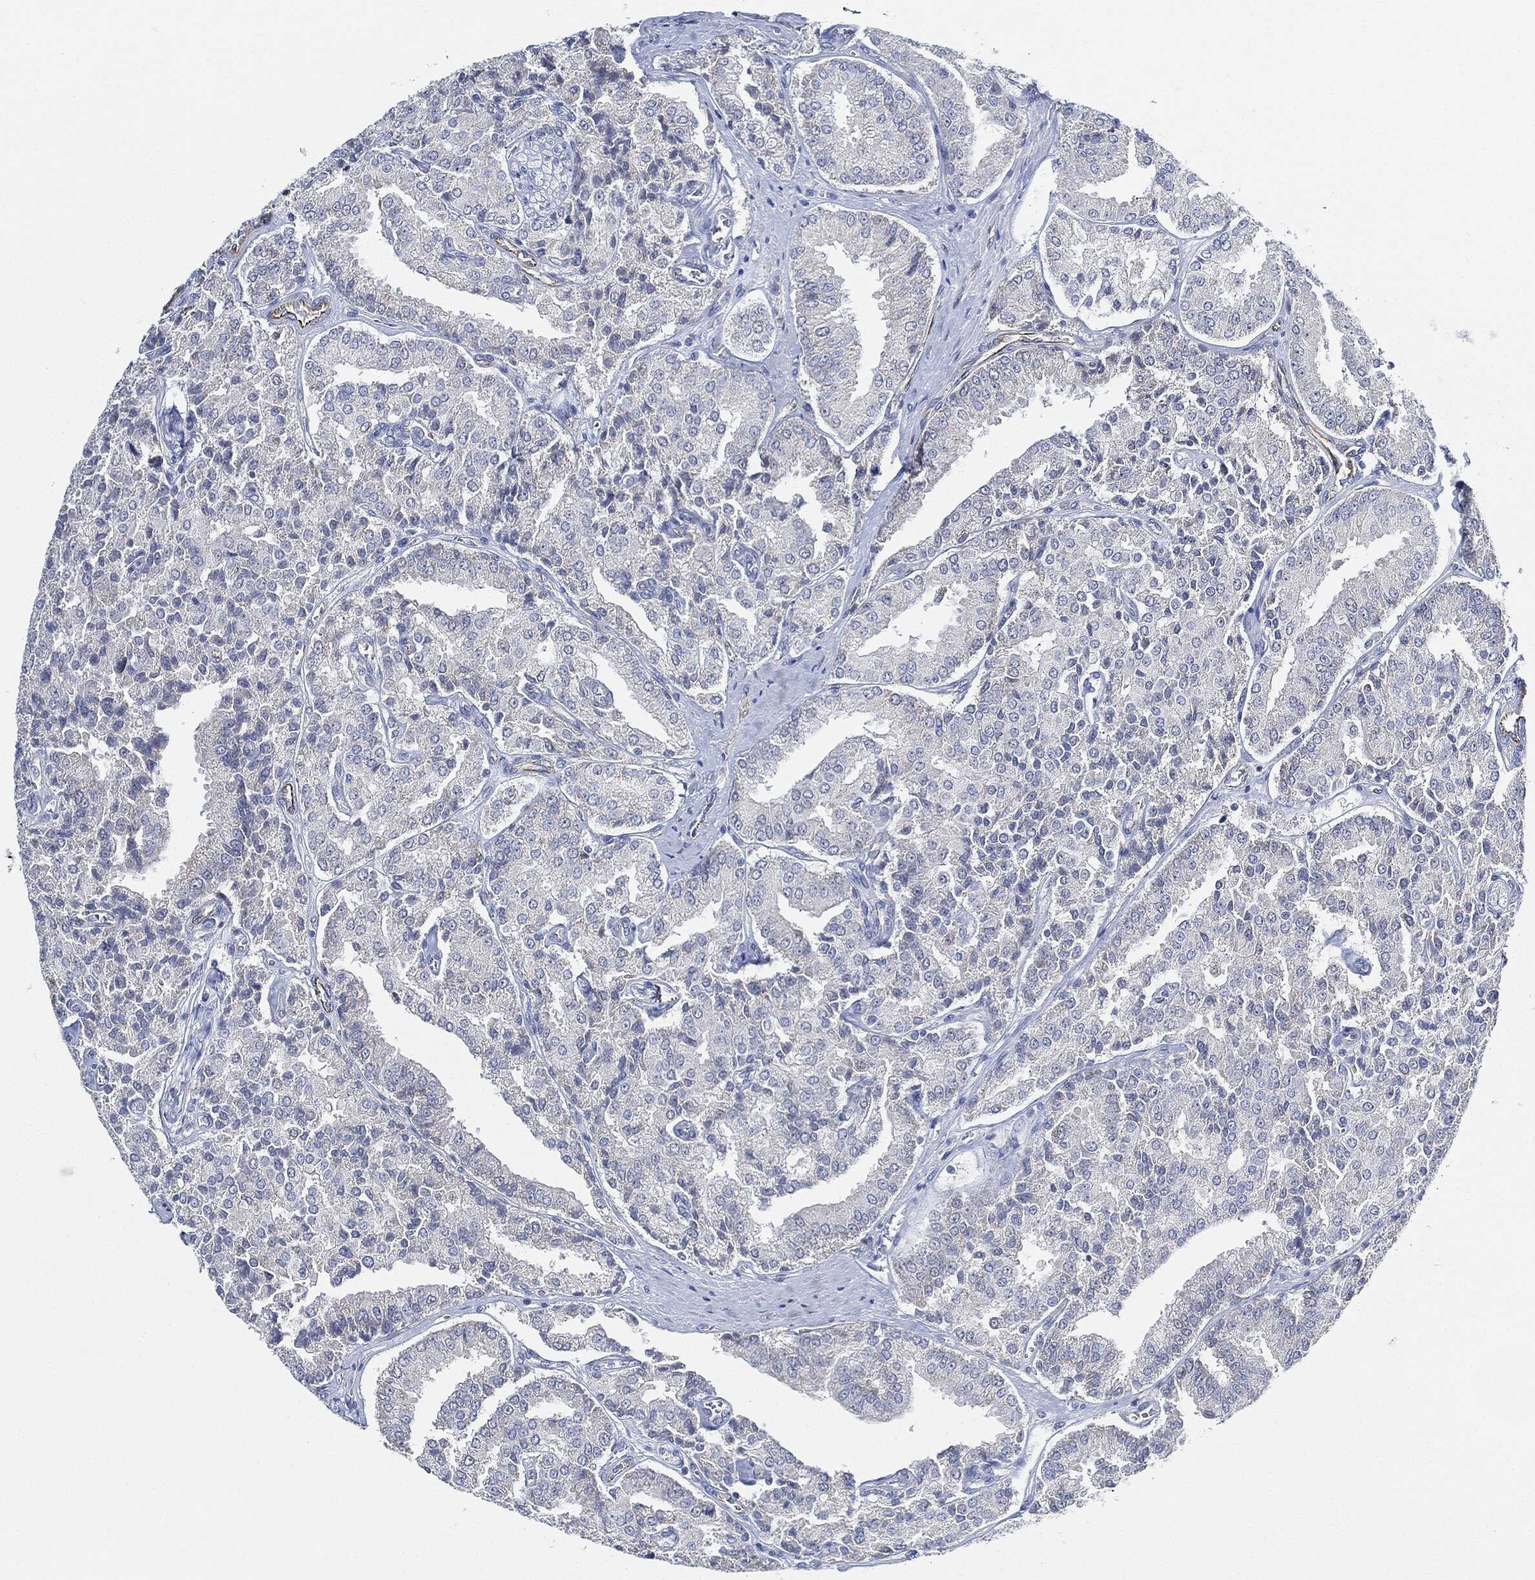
{"staining": {"intensity": "negative", "quantity": "none", "location": "none"}, "tissue": "prostate cancer", "cell_type": "Tumor cells", "image_type": "cancer", "snomed": [{"axis": "morphology", "description": "Adenocarcinoma, NOS"}, {"axis": "topography", "description": "Prostate and seminal vesicle, NOS"}, {"axis": "topography", "description": "Prostate"}], "caption": "This histopathology image is of prostate cancer (adenocarcinoma) stained with immunohistochemistry (IHC) to label a protein in brown with the nuclei are counter-stained blue. There is no staining in tumor cells. The staining was performed using DAB to visualize the protein expression in brown, while the nuclei were stained in blue with hematoxylin (Magnification: 20x).", "gene": "THSD1", "patient": {"sex": "male", "age": 67}}